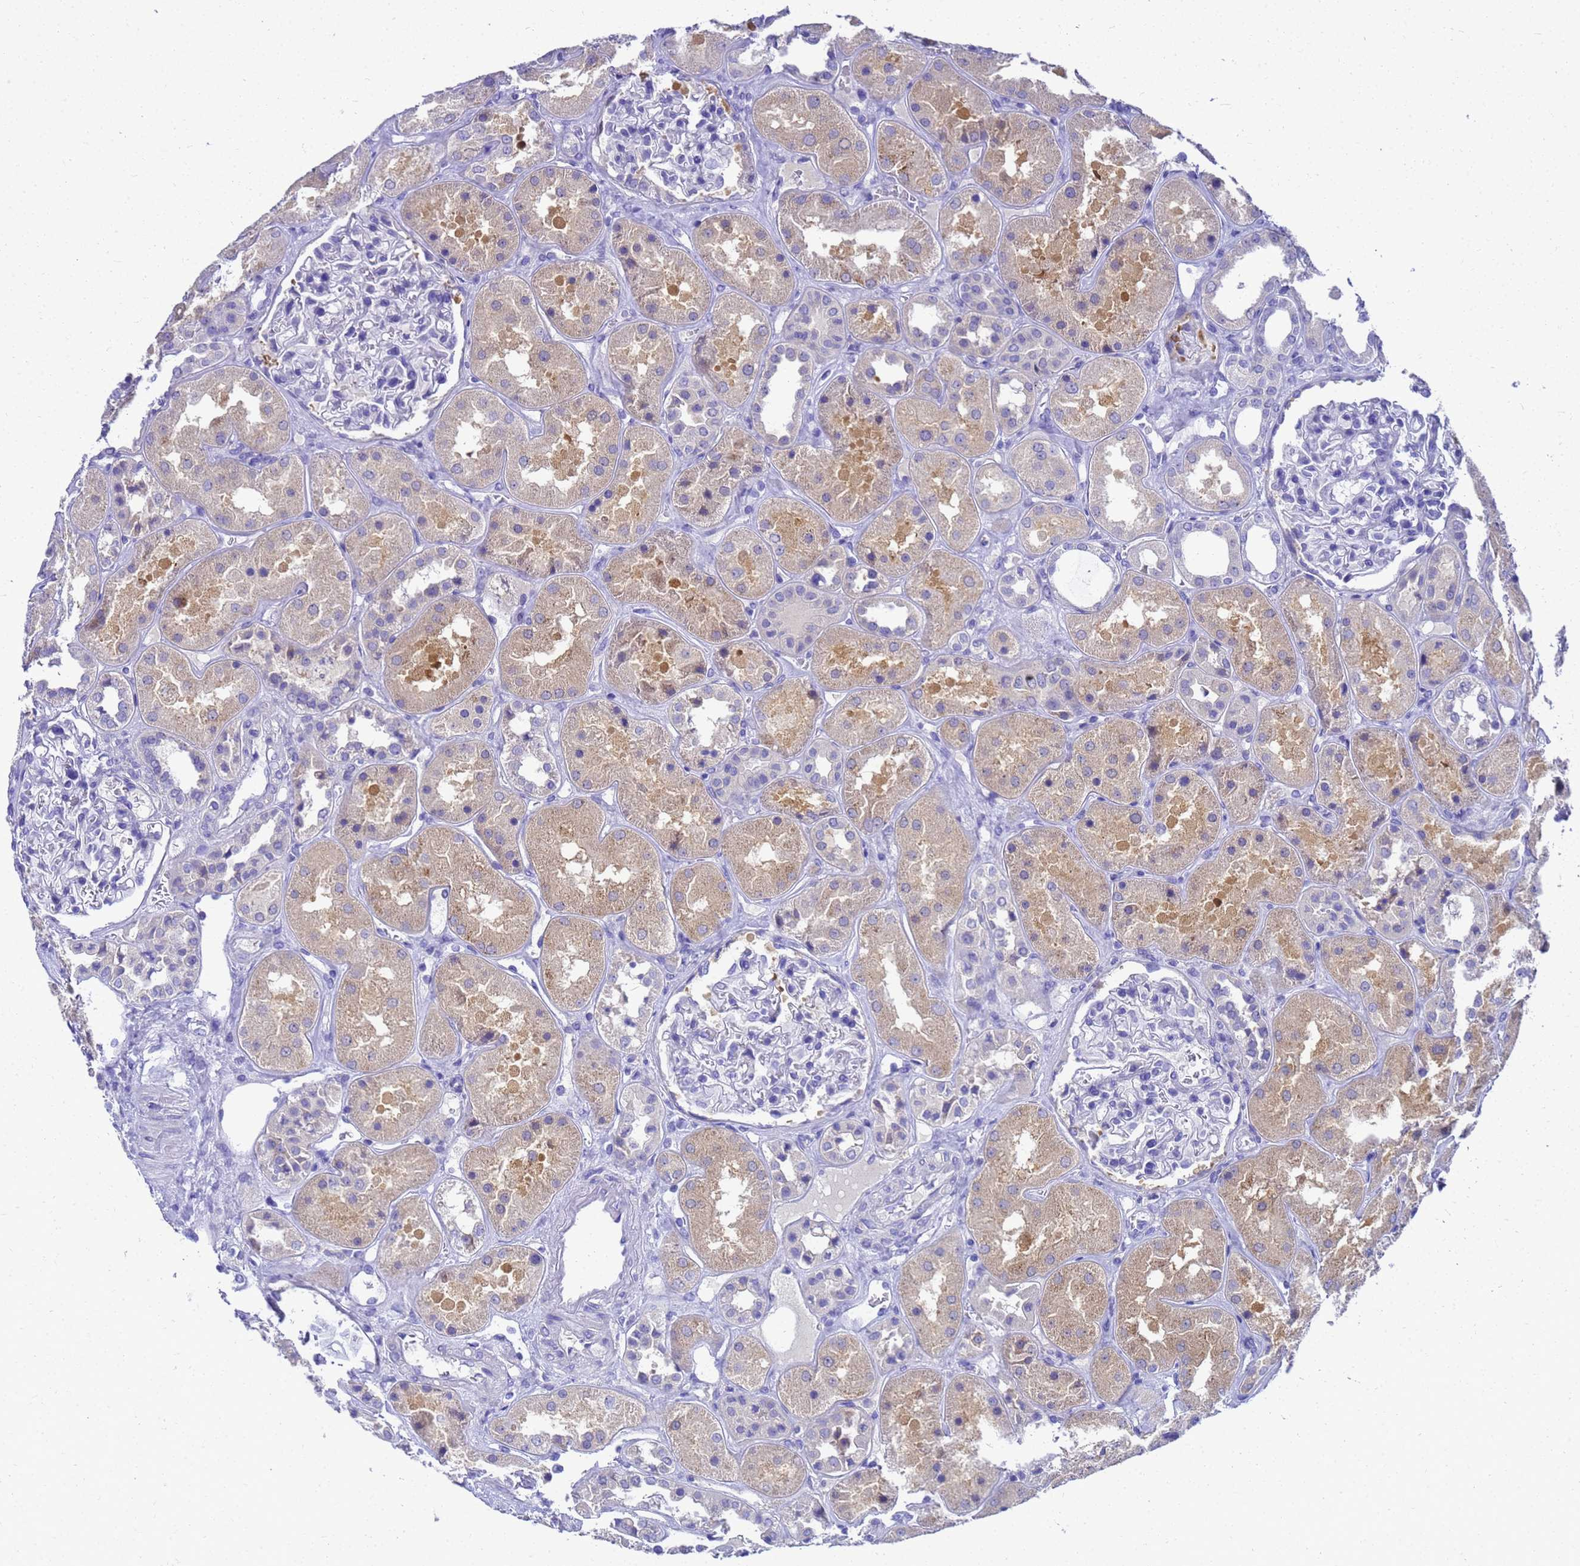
{"staining": {"intensity": "negative", "quantity": "none", "location": "none"}, "tissue": "kidney", "cell_type": "Cells in glomeruli", "image_type": "normal", "snomed": [{"axis": "morphology", "description": "Normal tissue, NOS"}, {"axis": "topography", "description": "Kidney"}], "caption": "The image displays no staining of cells in glomeruli in unremarkable kidney. Brightfield microscopy of IHC stained with DAB (3,3'-diaminobenzidine) (brown) and hematoxylin (blue), captured at high magnification.", "gene": "MS4A13", "patient": {"sex": "male", "age": 70}}